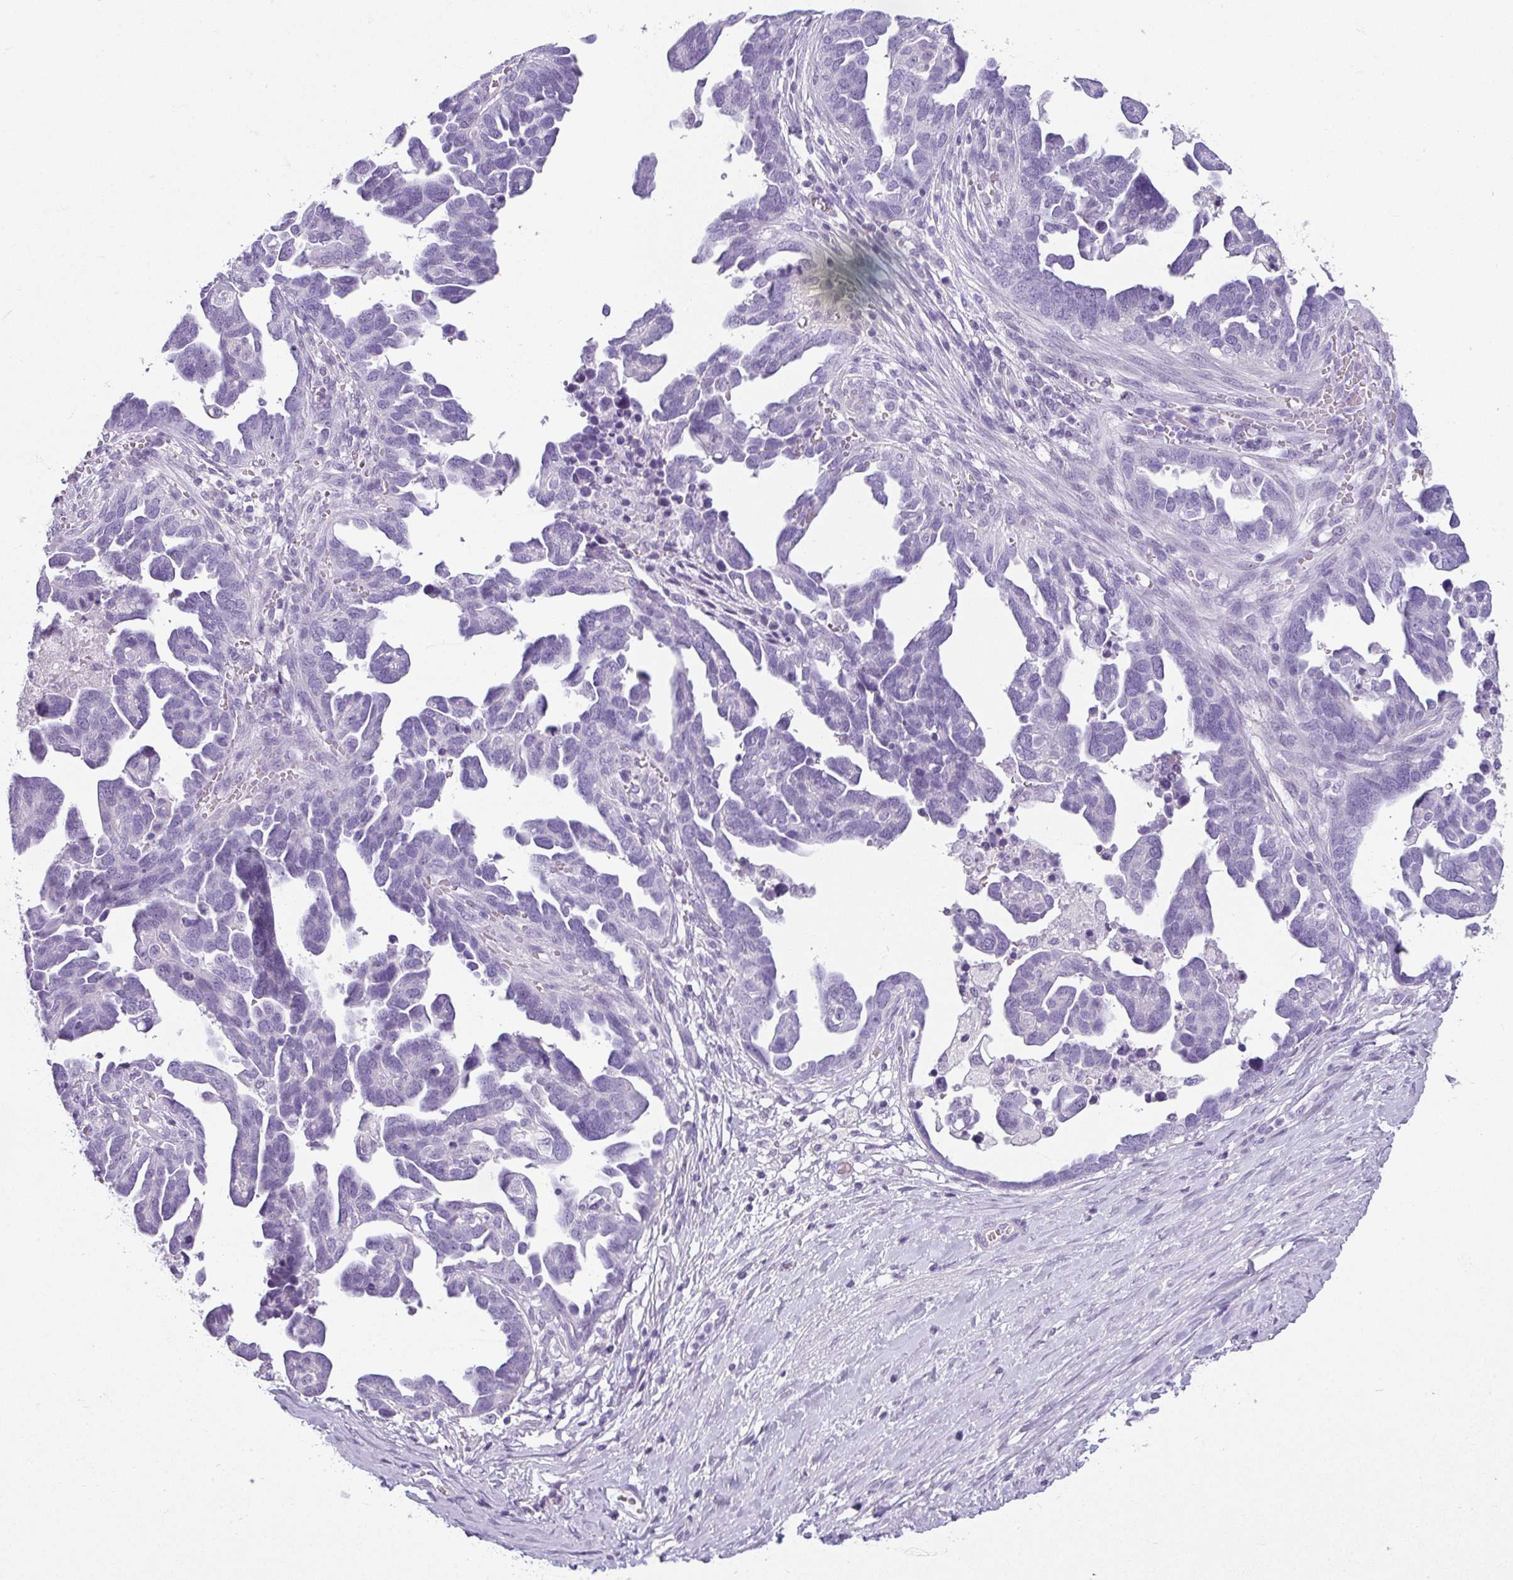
{"staining": {"intensity": "negative", "quantity": "none", "location": "none"}, "tissue": "ovarian cancer", "cell_type": "Tumor cells", "image_type": "cancer", "snomed": [{"axis": "morphology", "description": "Cystadenocarcinoma, serous, NOS"}, {"axis": "topography", "description": "Ovary"}], "caption": "IHC histopathology image of human ovarian cancer (serous cystadenocarcinoma) stained for a protein (brown), which demonstrates no staining in tumor cells.", "gene": "VCY1B", "patient": {"sex": "female", "age": 54}}